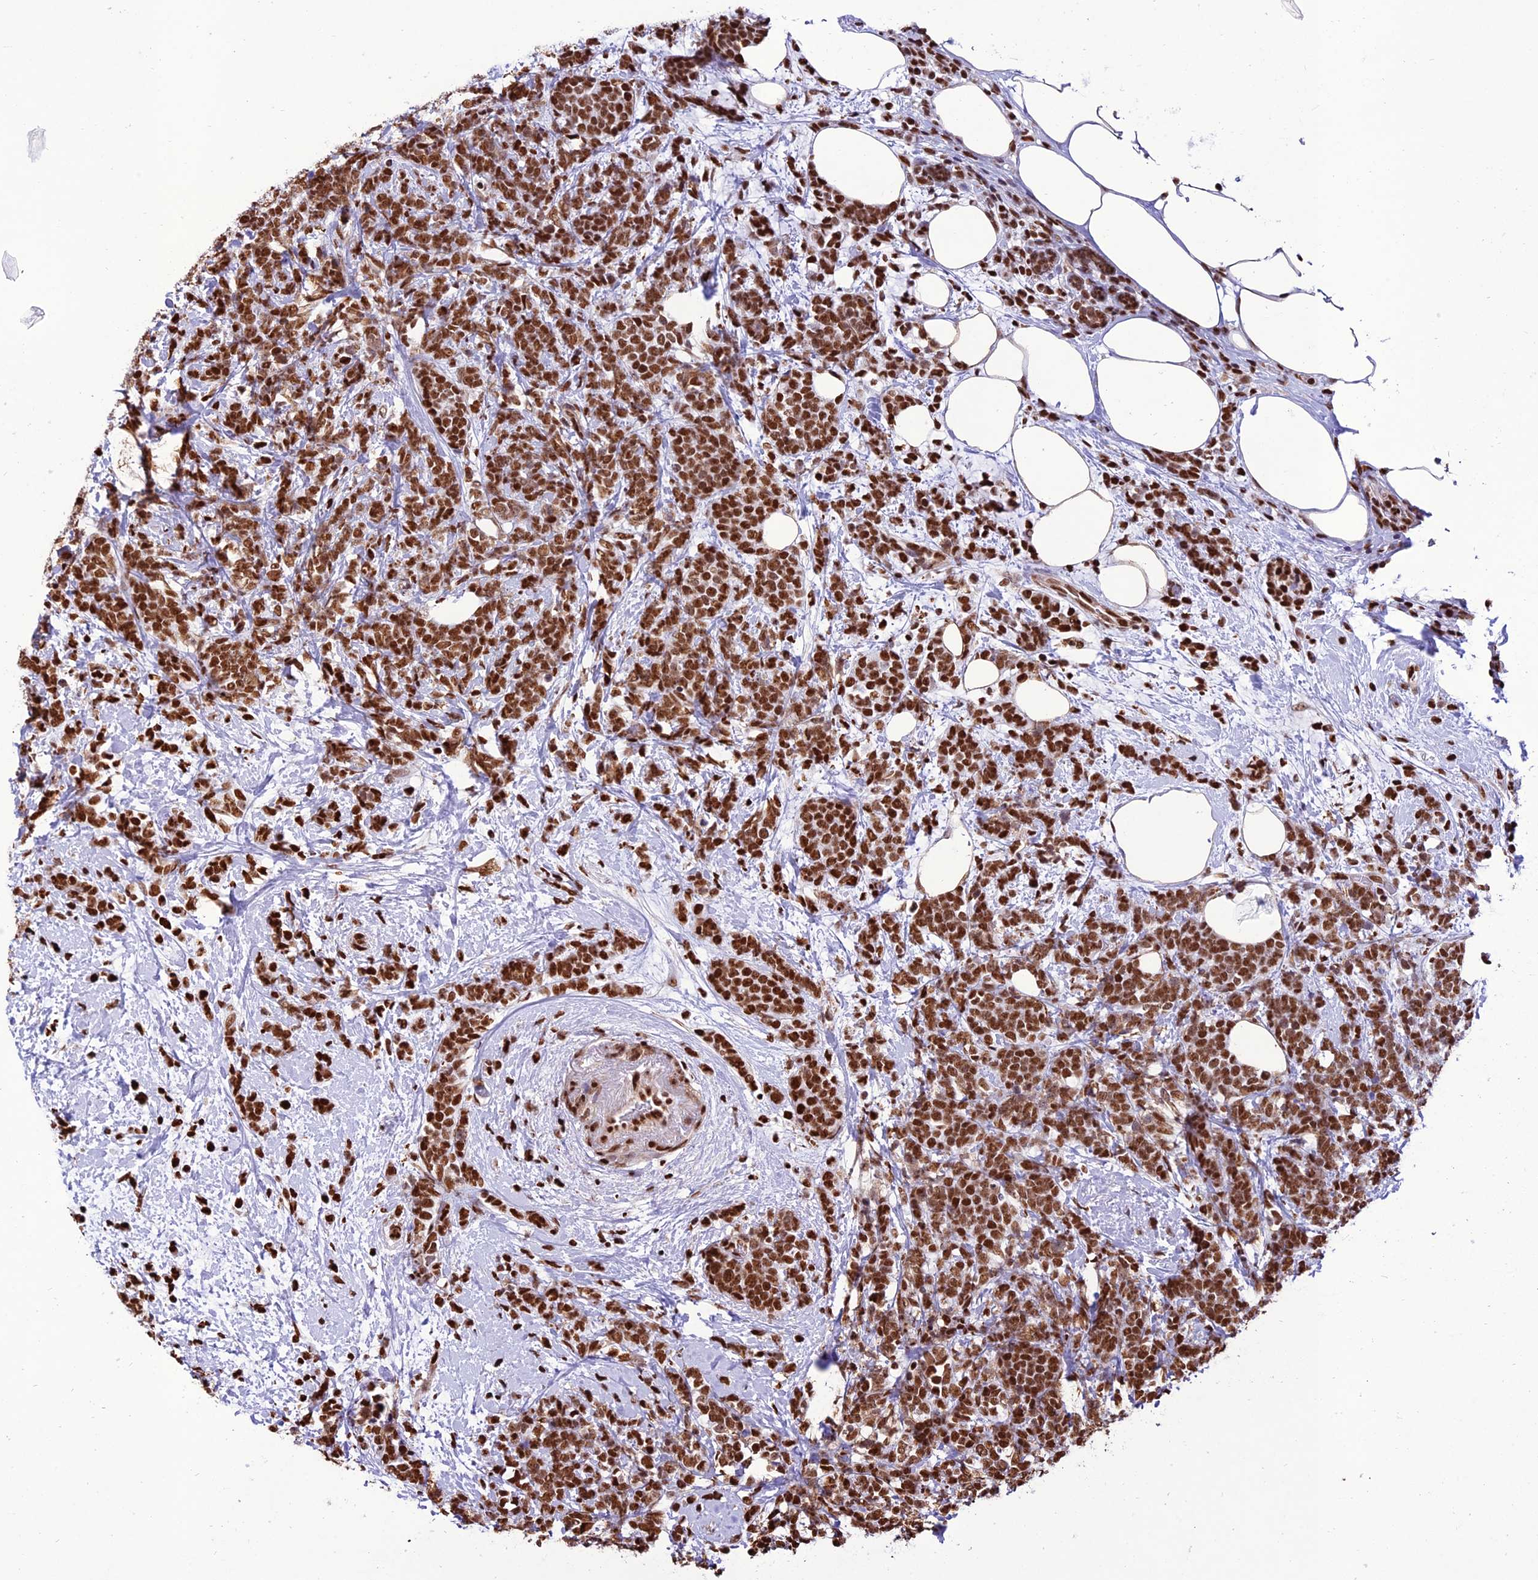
{"staining": {"intensity": "strong", "quantity": ">75%", "location": "nuclear"}, "tissue": "breast cancer", "cell_type": "Tumor cells", "image_type": "cancer", "snomed": [{"axis": "morphology", "description": "Lobular carcinoma"}, {"axis": "topography", "description": "Breast"}], "caption": "The micrograph exhibits immunohistochemical staining of breast cancer. There is strong nuclear positivity is identified in about >75% of tumor cells.", "gene": "INO80E", "patient": {"sex": "female", "age": 58}}